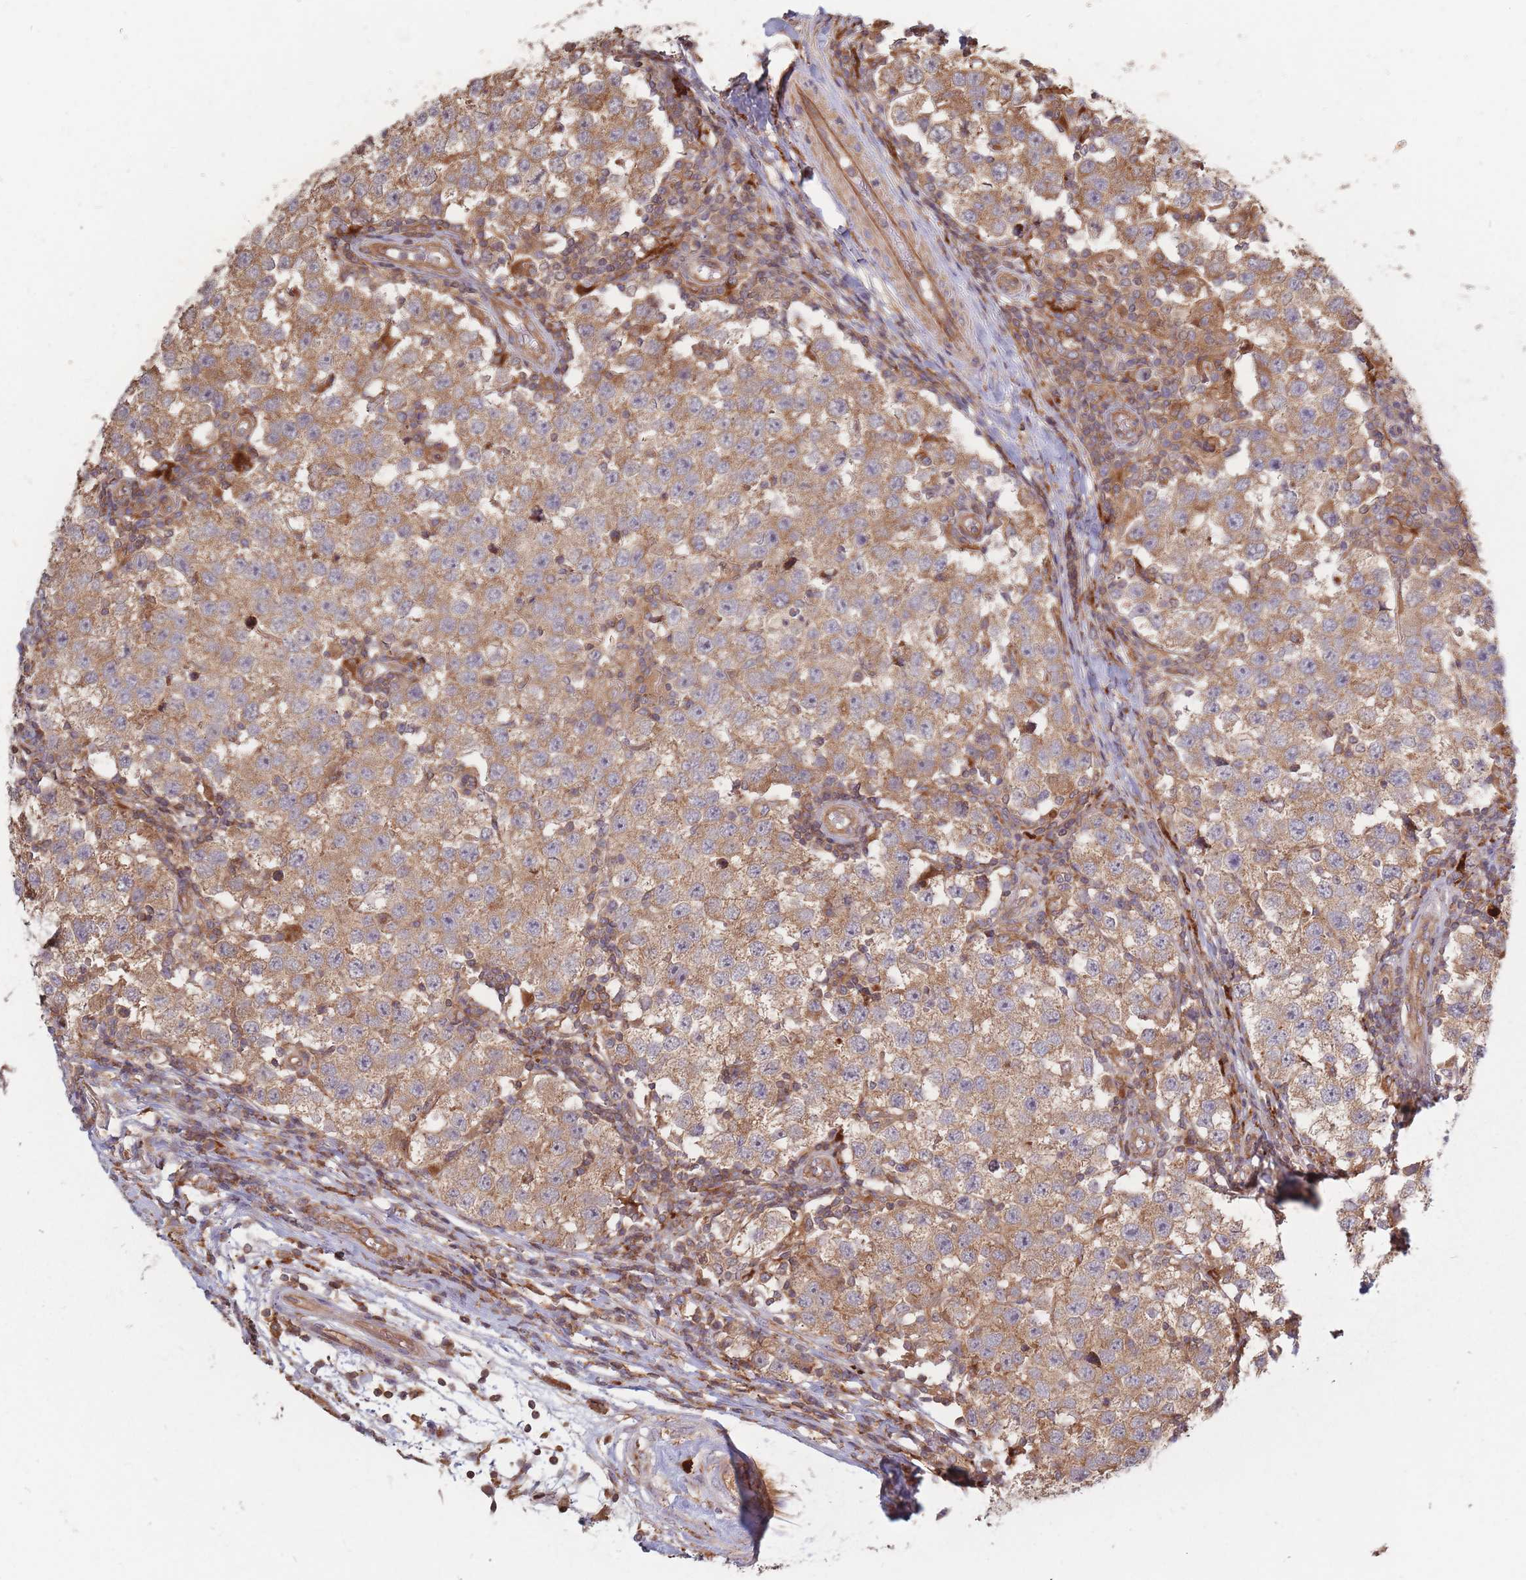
{"staining": {"intensity": "moderate", "quantity": ">75%", "location": "cytoplasmic/membranous"}, "tissue": "testis cancer", "cell_type": "Tumor cells", "image_type": "cancer", "snomed": [{"axis": "morphology", "description": "Seminoma, NOS"}, {"axis": "topography", "description": "Testis"}], "caption": "There is medium levels of moderate cytoplasmic/membranous staining in tumor cells of testis cancer, as demonstrated by immunohistochemical staining (brown color).", "gene": "RASSF2", "patient": {"sex": "male", "age": 34}}